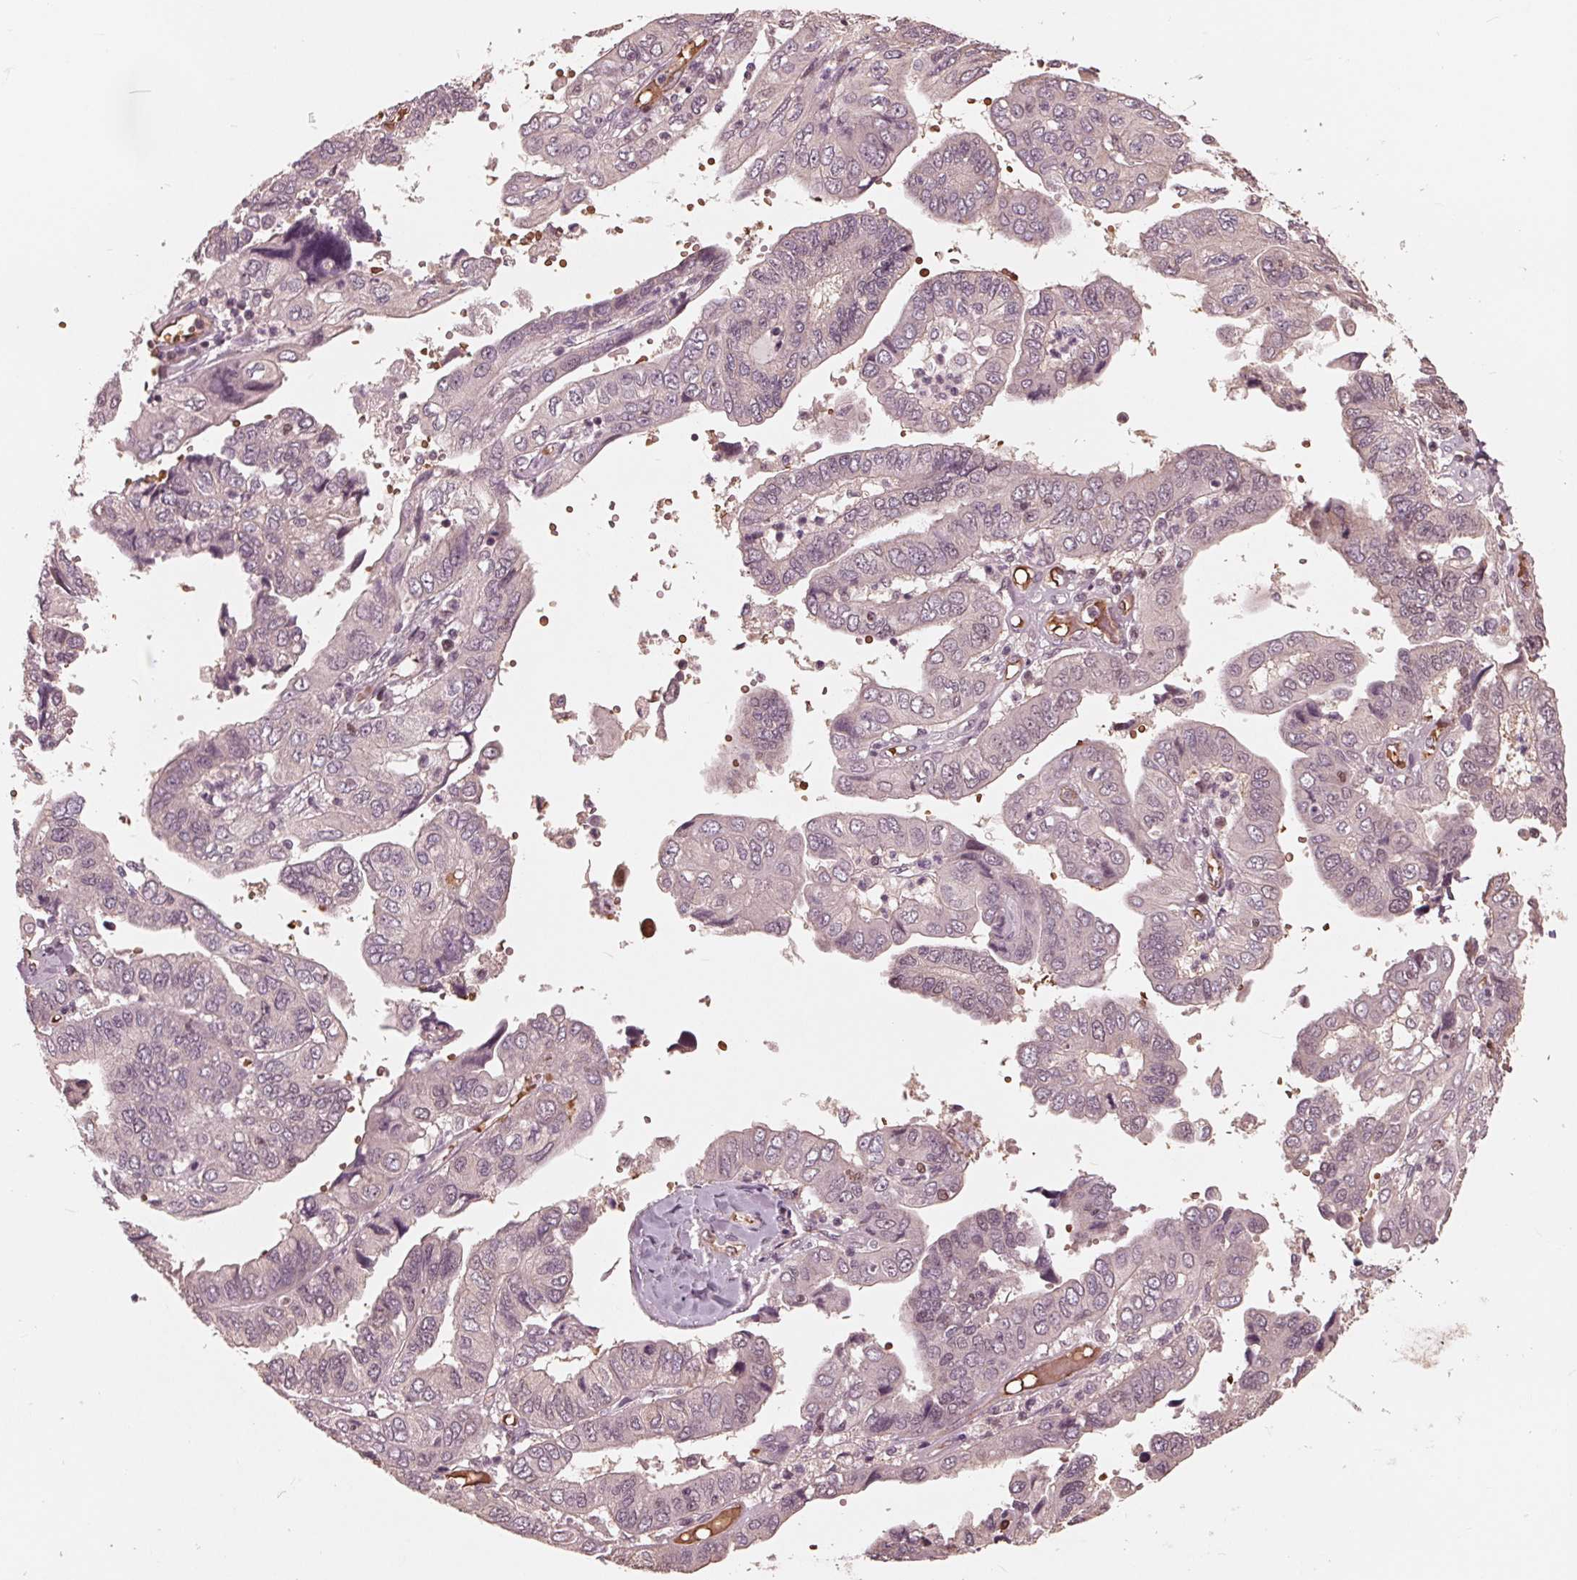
{"staining": {"intensity": "negative", "quantity": "none", "location": "none"}, "tissue": "ovarian cancer", "cell_type": "Tumor cells", "image_type": "cancer", "snomed": [{"axis": "morphology", "description": "Cystadenocarcinoma, serous, NOS"}, {"axis": "topography", "description": "Ovary"}], "caption": "An image of human ovarian cancer is negative for staining in tumor cells. (DAB immunohistochemistry, high magnification).", "gene": "HIRIP3", "patient": {"sex": "female", "age": 79}}